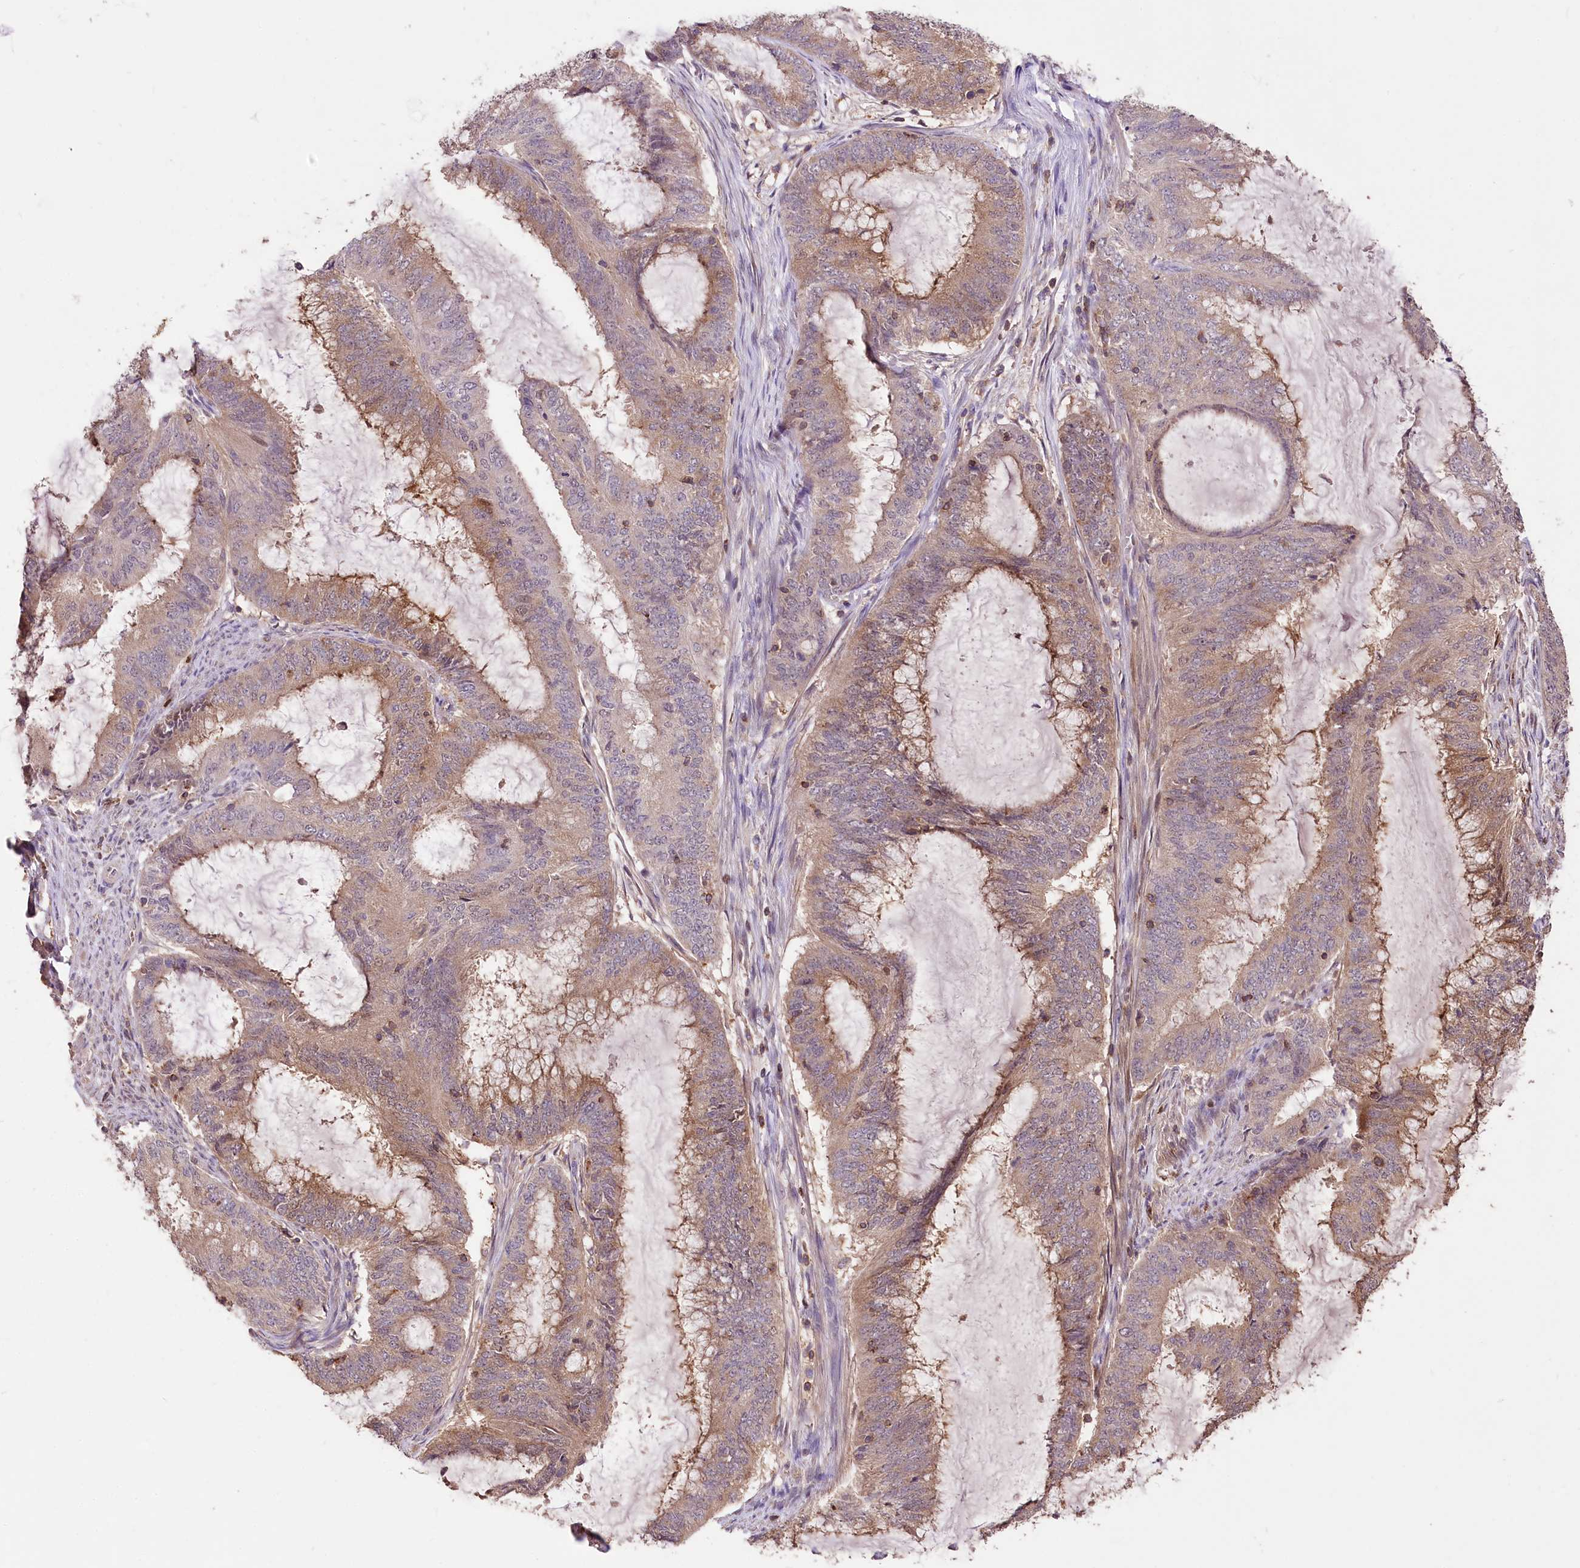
{"staining": {"intensity": "weak", "quantity": "25%-75%", "location": "cytoplasmic/membranous"}, "tissue": "endometrial cancer", "cell_type": "Tumor cells", "image_type": "cancer", "snomed": [{"axis": "morphology", "description": "Adenocarcinoma, NOS"}, {"axis": "topography", "description": "Endometrium"}], "caption": "DAB immunohistochemical staining of endometrial cancer (adenocarcinoma) demonstrates weak cytoplasmic/membranous protein staining in approximately 25%-75% of tumor cells. The staining was performed using DAB to visualize the protein expression in brown, while the nuclei were stained in blue with hematoxylin (Magnification: 20x).", "gene": "SERGEF", "patient": {"sex": "female", "age": 51}}